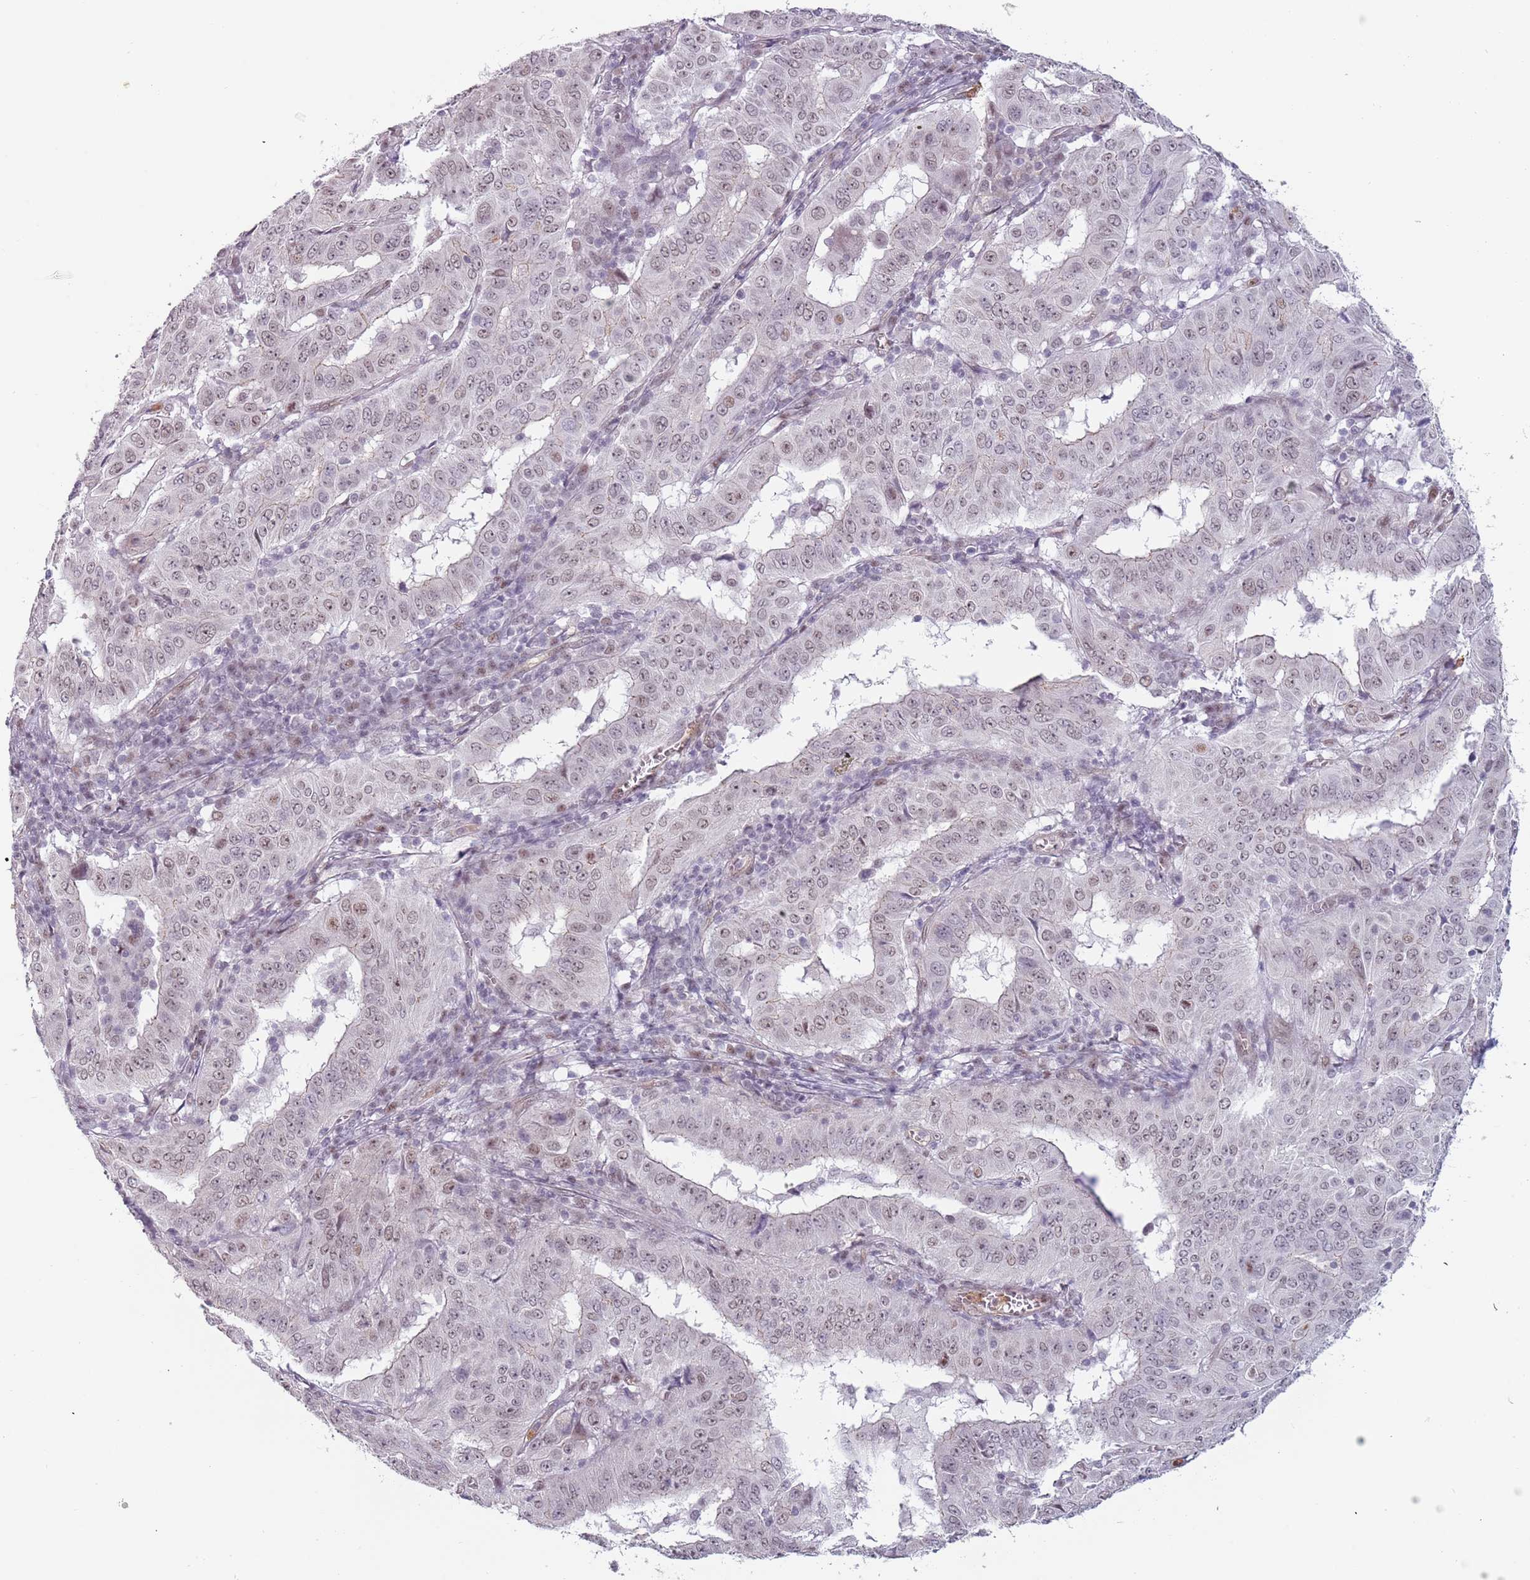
{"staining": {"intensity": "weak", "quantity": "<25%", "location": "nuclear"}, "tissue": "pancreatic cancer", "cell_type": "Tumor cells", "image_type": "cancer", "snomed": [{"axis": "morphology", "description": "Adenocarcinoma, NOS"}, {"axis": "topography", "description": "Pancreas"}], "caption": "This is an immunohistochemistry histopathology image of human adenocarcinoma (pancreatic). There is no expression in tumor cells.", "gene": "REXO4", "patient": {"sex": "male", "age": 63}}